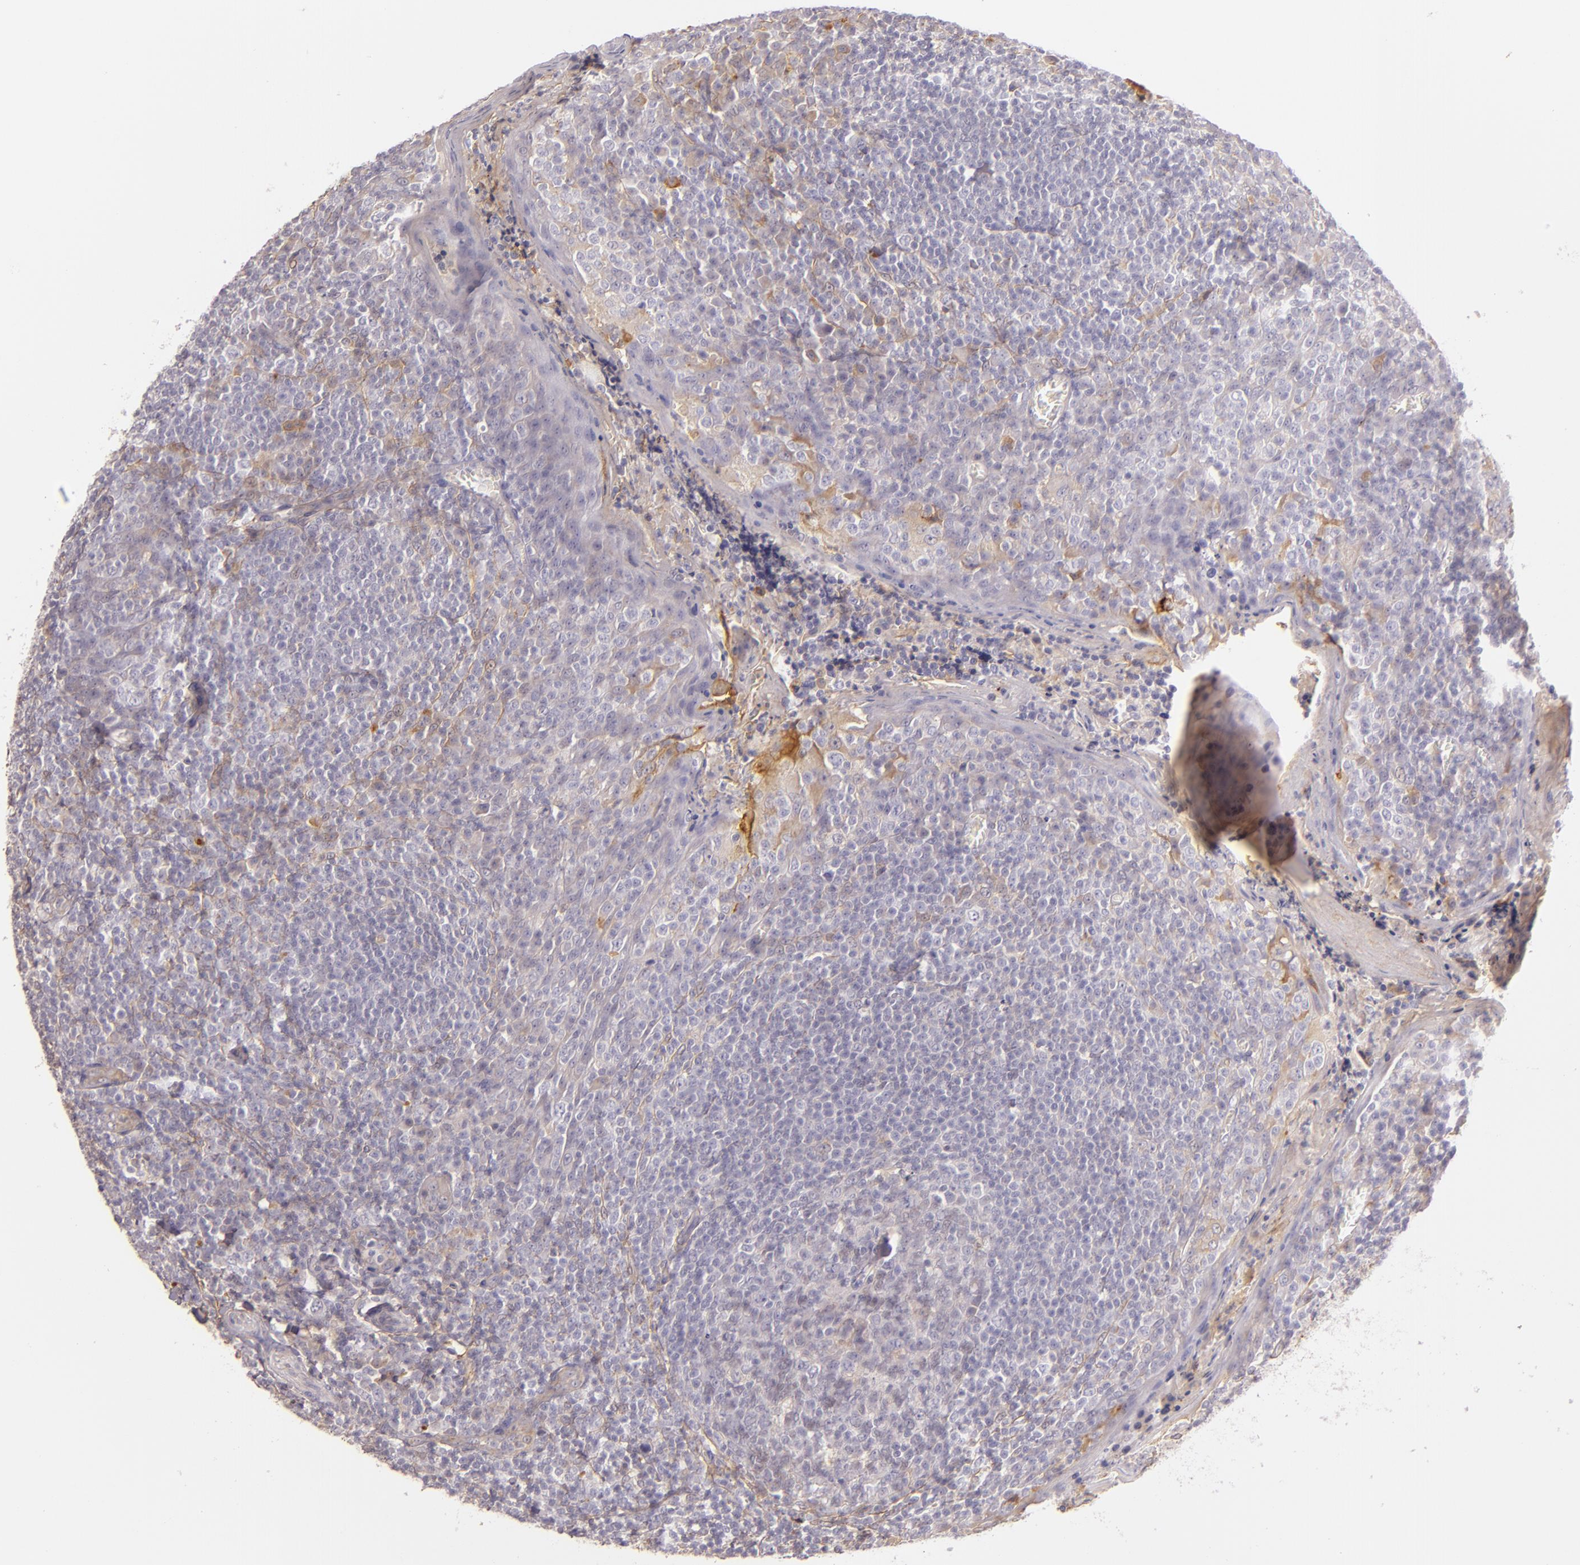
{"staining": {"intensity": "negative", "quantity": "none", "location": "none"}, "tissue": "tonsil", "cell_type": "Germinal center cells", "image_type": "normal", "snomed": [{"axis": "morphology", "description": "Normal tissue, NOS"}, {"axis": "topography", "description": "Tonsil"}], "caption": "There is no significant expression in germinal center cells of tonsil.", "gene": "CTSF", "patient": {"sex": "male", "age": 31}}